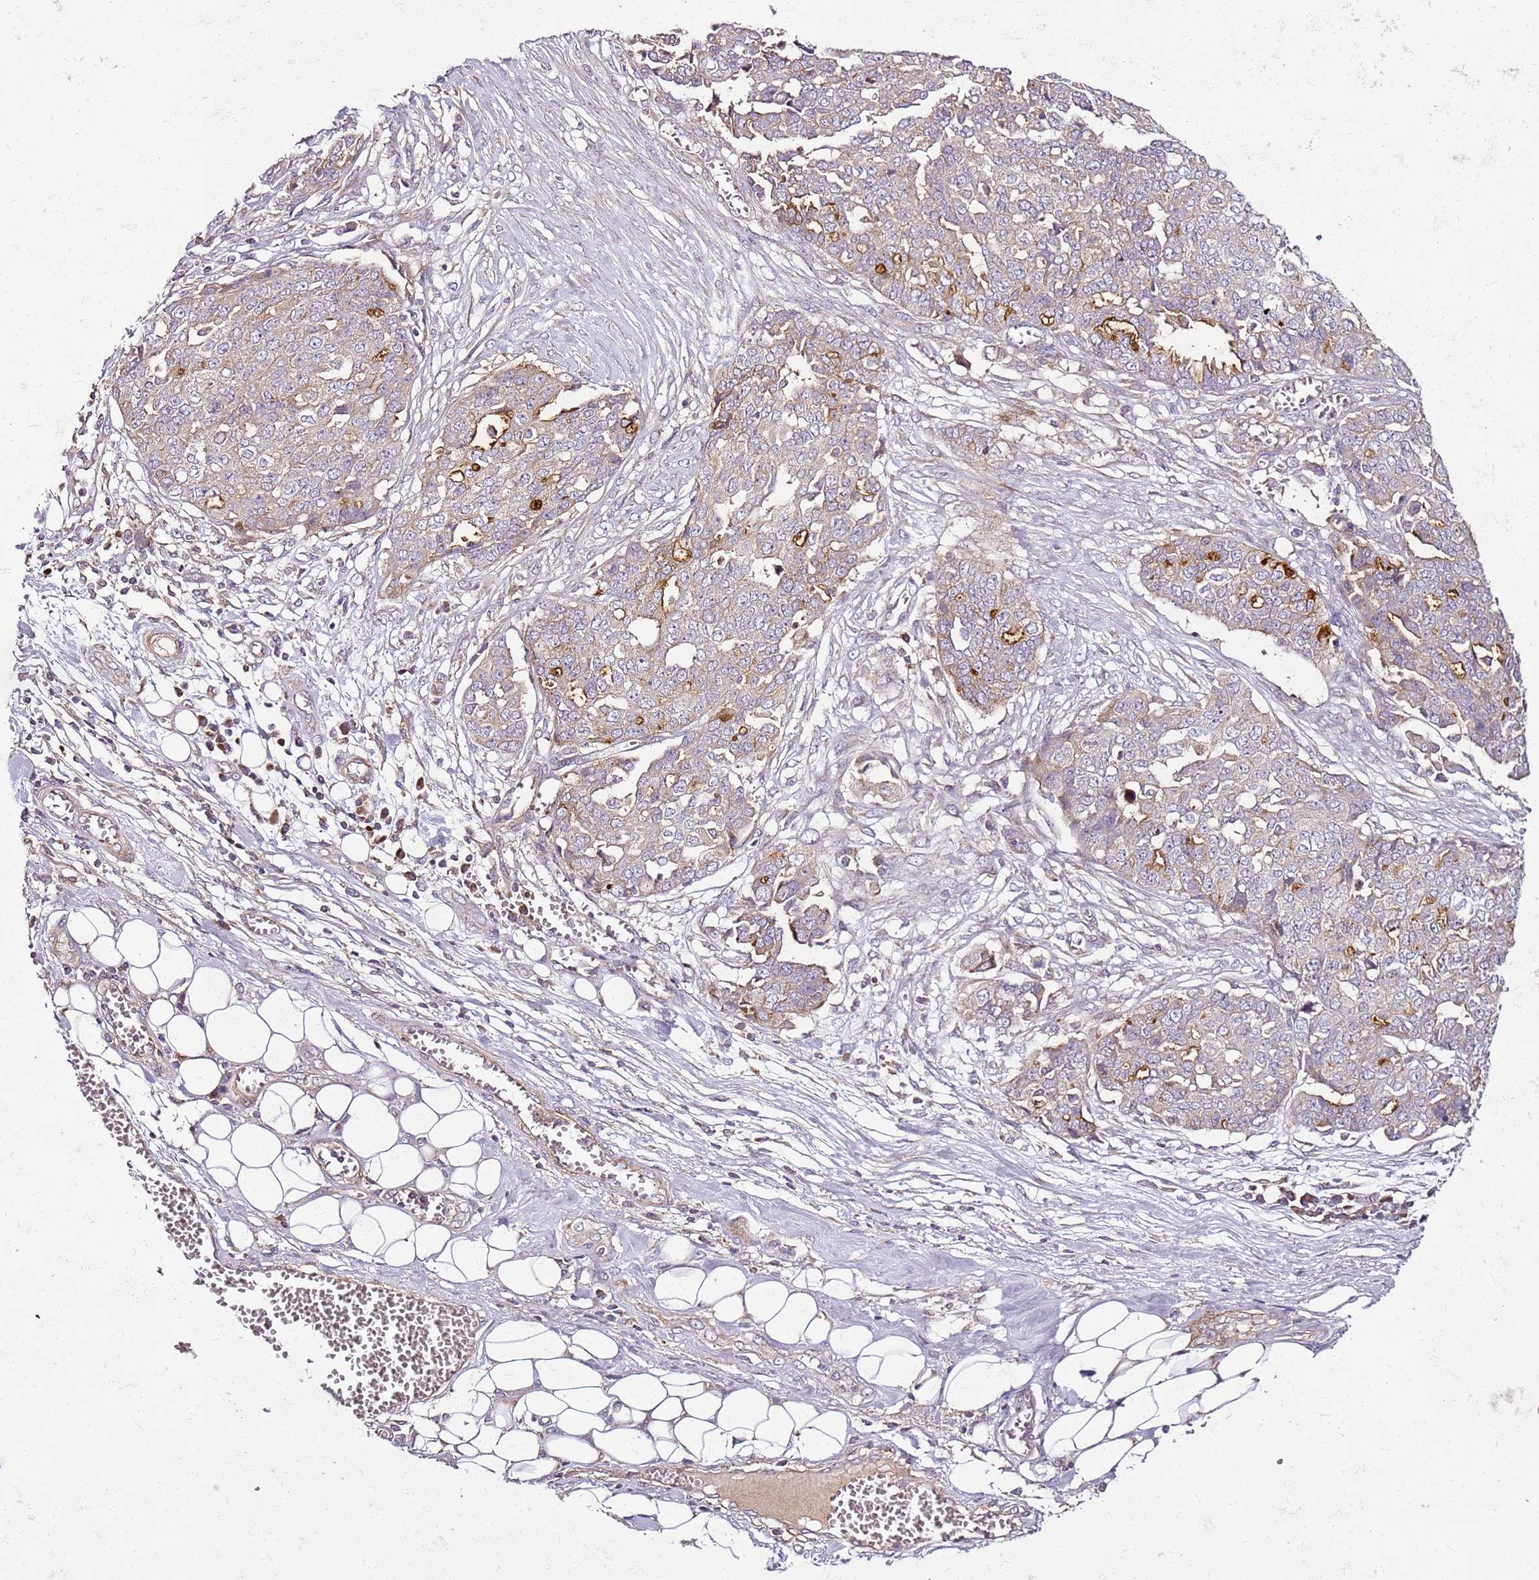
{"staining": {"intensity": "strong", "quantity": "<25%", "location": "cytoplasmic/membranous"}, "tissue": "ovarian cancer", "cell_type": "Tumor cells", "image_type": "cancer", "snomed": [{"axis": "morphology", "description": "Cystadenocarcinoma, serous, NOS"}, {"axis": "topography", "description": "Soft tissue"}, {"axis": "topography", "description": "Ovary"}], "caption": "Strong cytoplasmic/membranous protein expression is present in approximately <25% of tumor cells in ovarian cancer (serous cystadenocarcinoma). (Brightfield microscopy of DAB IHC at high magnification).", "gene": "KRTAP21-3", "patient": {"sex": "female", "age": 57}}